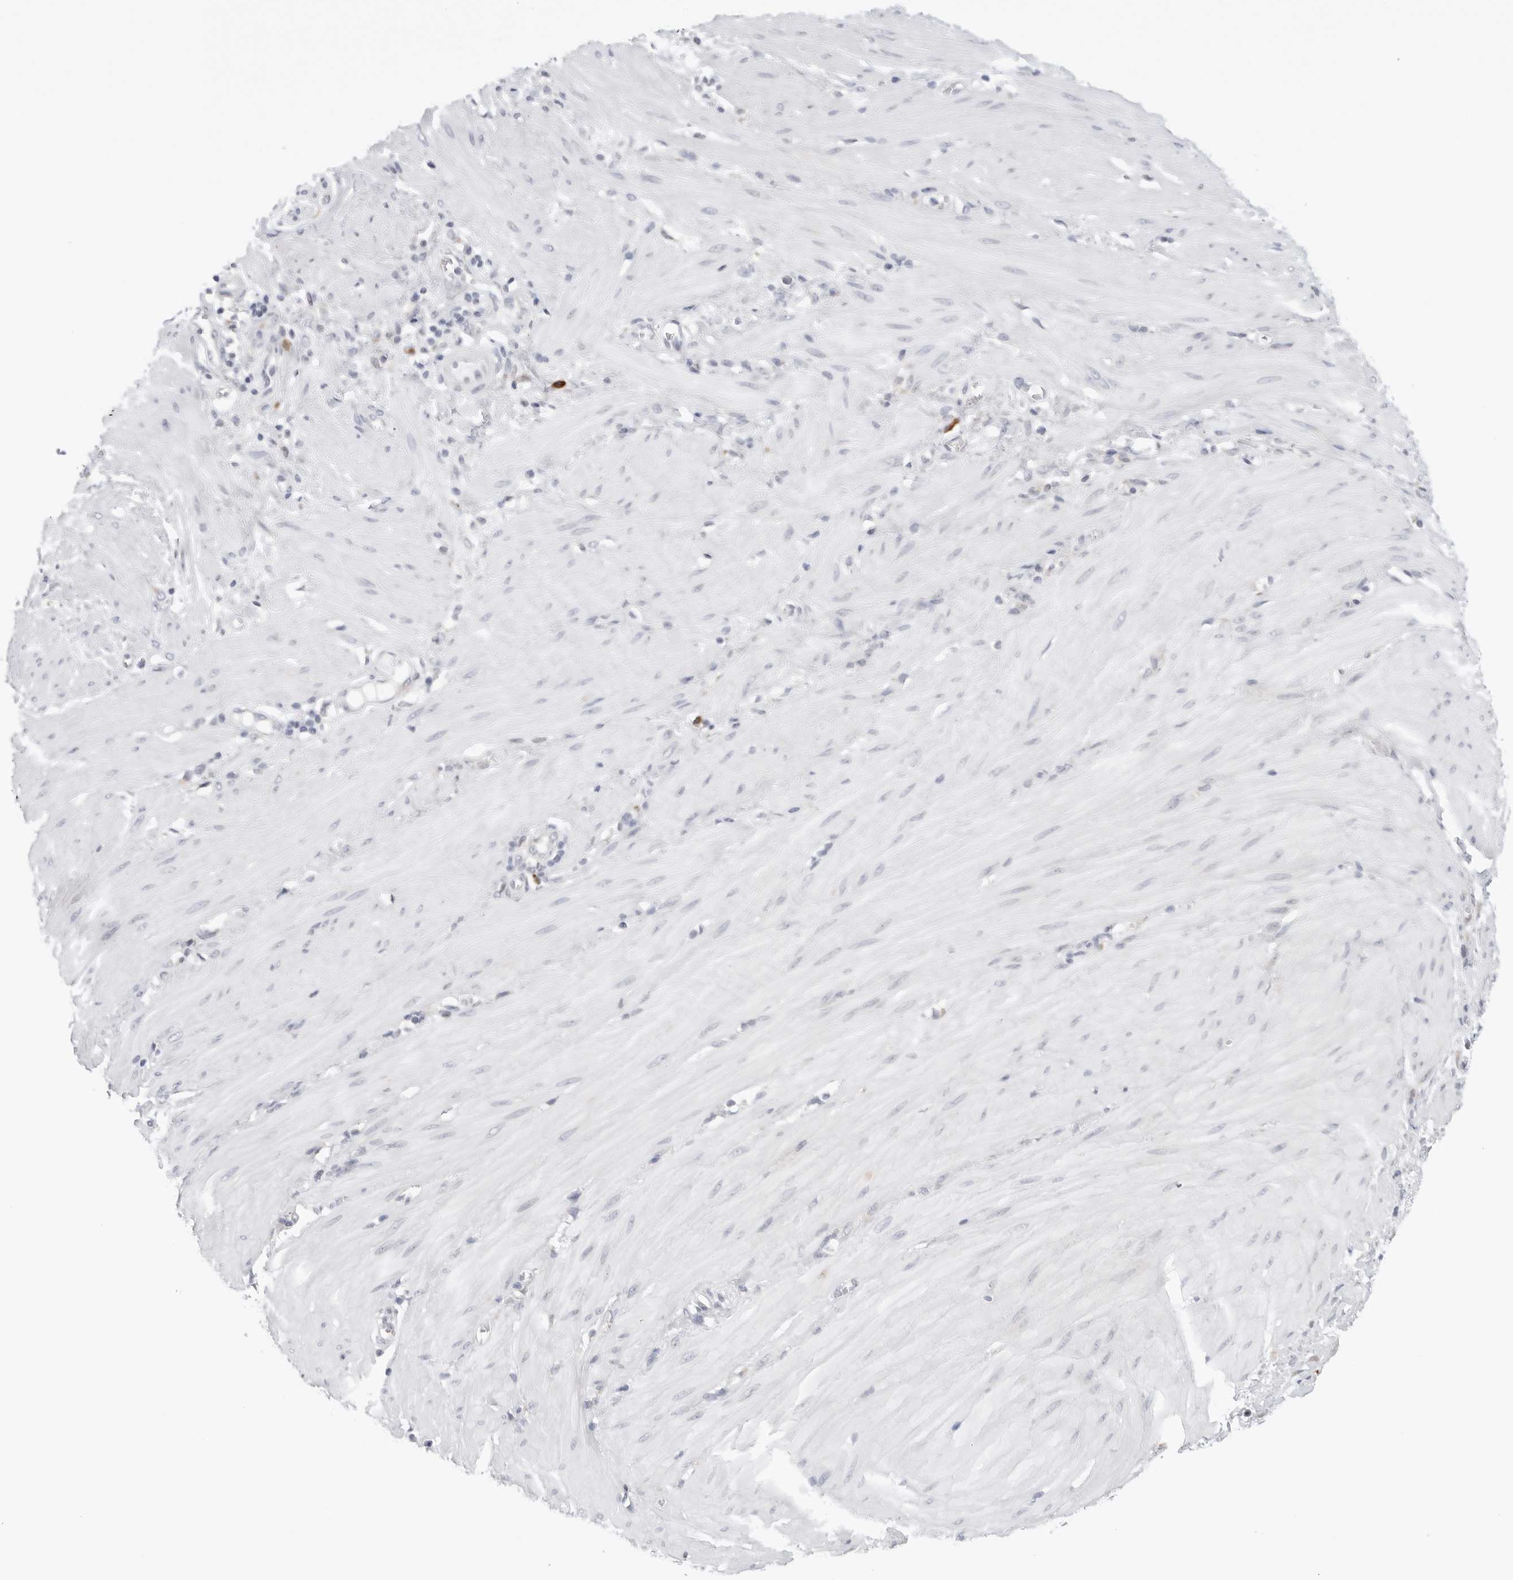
{"staining": {"intensity": "negative", "quantity": "none", "location": "none"}, "tissue": "stomach cancer", "cell_type": "Tumor cells", "image_type": "cancer", "snomed": [{"axis": "morphology", "description": "Adenocarcinoma, NOS"}, {"axis": "topography", "description": "Stomach"}, {"axis": "topography", "description": "Stomach, lower"}], "caption": "Immunohistochemistry (IHC) photomicrograph of neoplastic tissue: human stomach cancer stained with DAB reveals no significant protein staining in tumor cells.", "gene": "RPN1", "patient": {"sex": "female", "age": 48}}